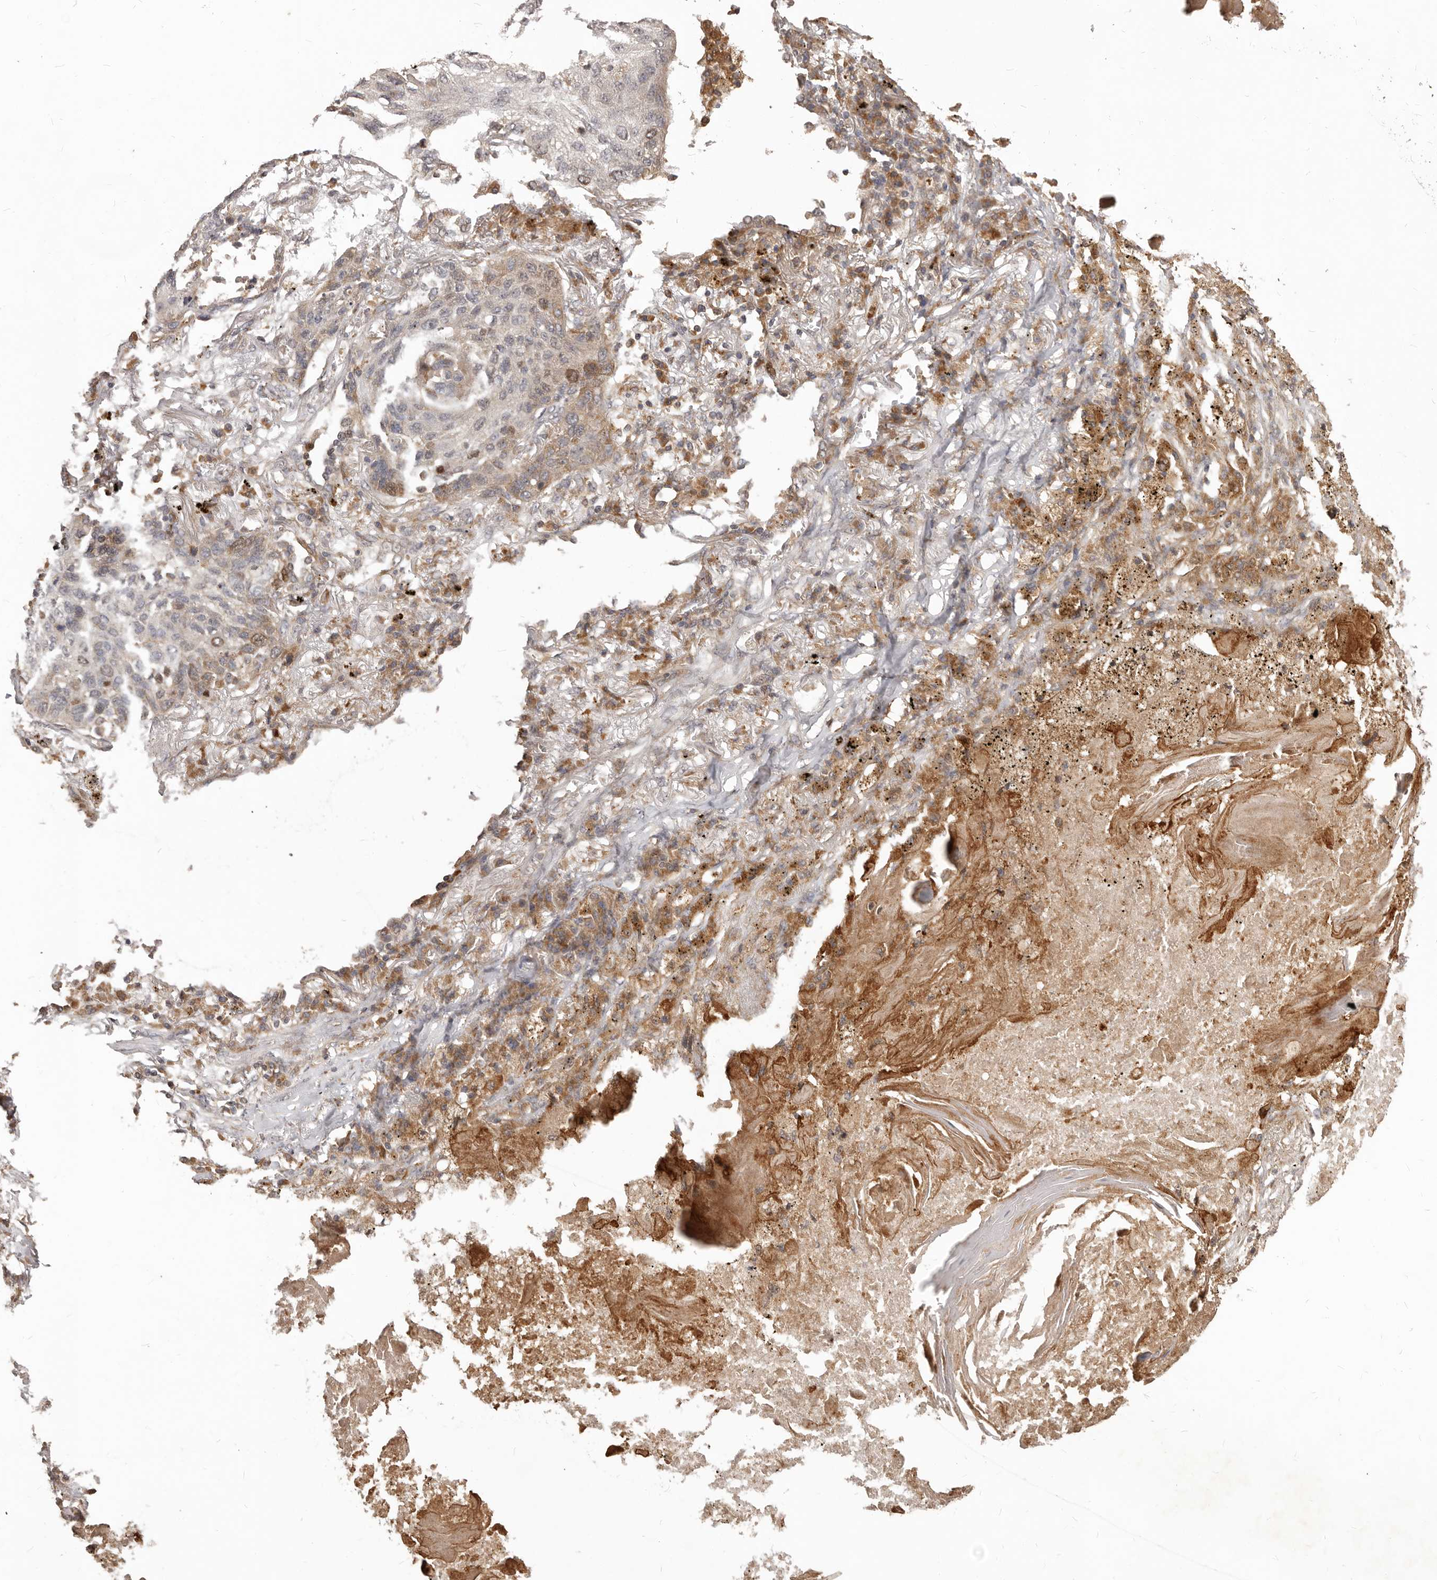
{"staining": {"intensity": "moderate", "quantity": "<25%", "location": "cytoplasmic/membranous,nuclear"}, "tissue": "lung cancer", "cell_type": "Tumor cells", "image_type": "cancer", "snomed": [{"axis": "morphology", "description": "Squamous cell carcinoma, NOS"}, {"axis": "topography", "description": "Lung"}], "caption": "Moderate cytoplasmic/membranous and nuclear protein positivity is identified in approximately <25% of tumor cells in squamous cell carcinoma (lung).", "gene": "RNF187", "patient": {"sex": "female", "age": 63}}